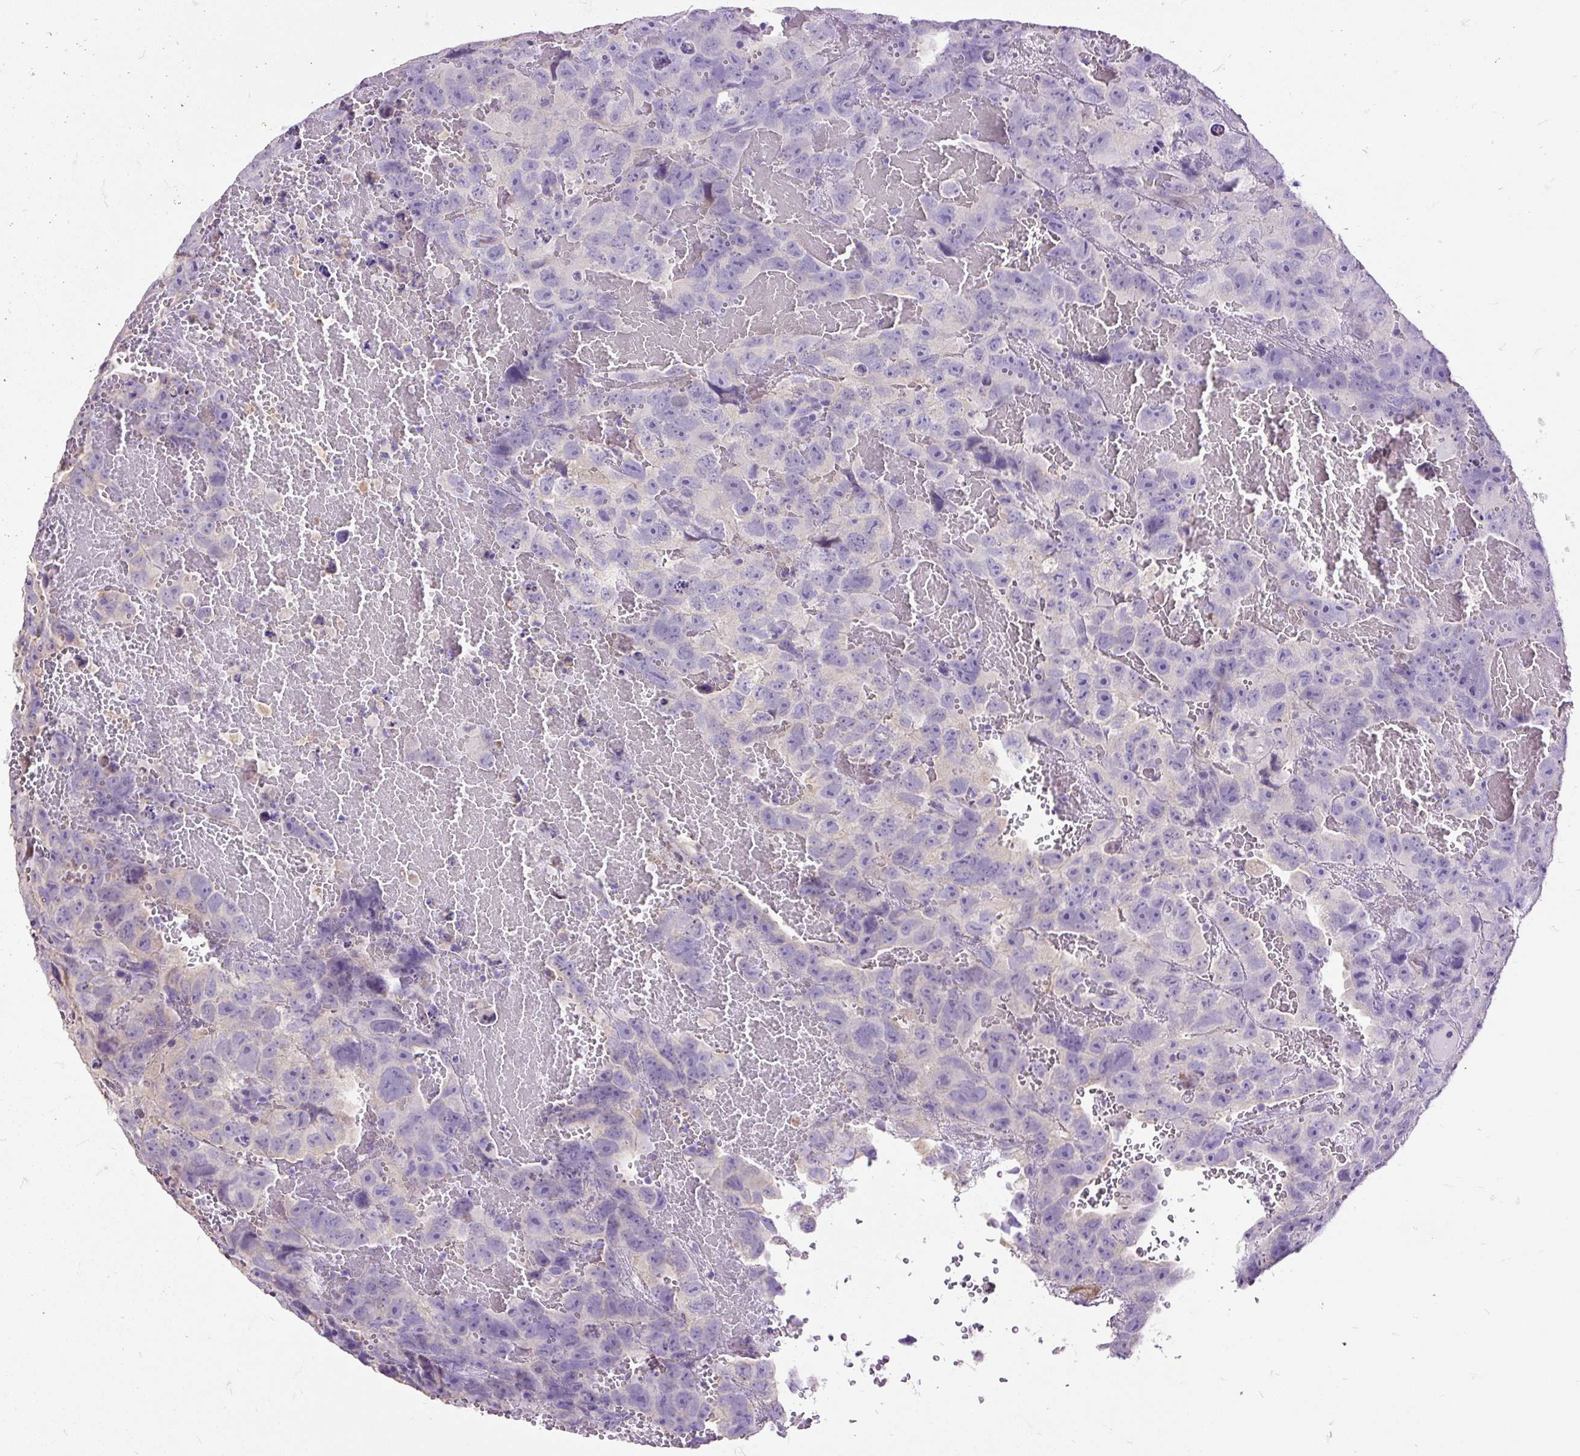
{"staining": {"intensity": "negative", "quantity": "none", "location": "none"}, "tissue": "testis cancer", "cell_type": "Tumor cells", "image_type": "cancer", "snomed": [{"axis": "morphology", "description": "Carcinoma, Embryonal, NOS"}, {"axis": "topography", "description": "Testis"}], "caption": "Tumor cells are negative for protein expression in human embryonal carcinoma (testis).", "gene": "GBX1", "patient": {"sex": "male", "age": 45}}